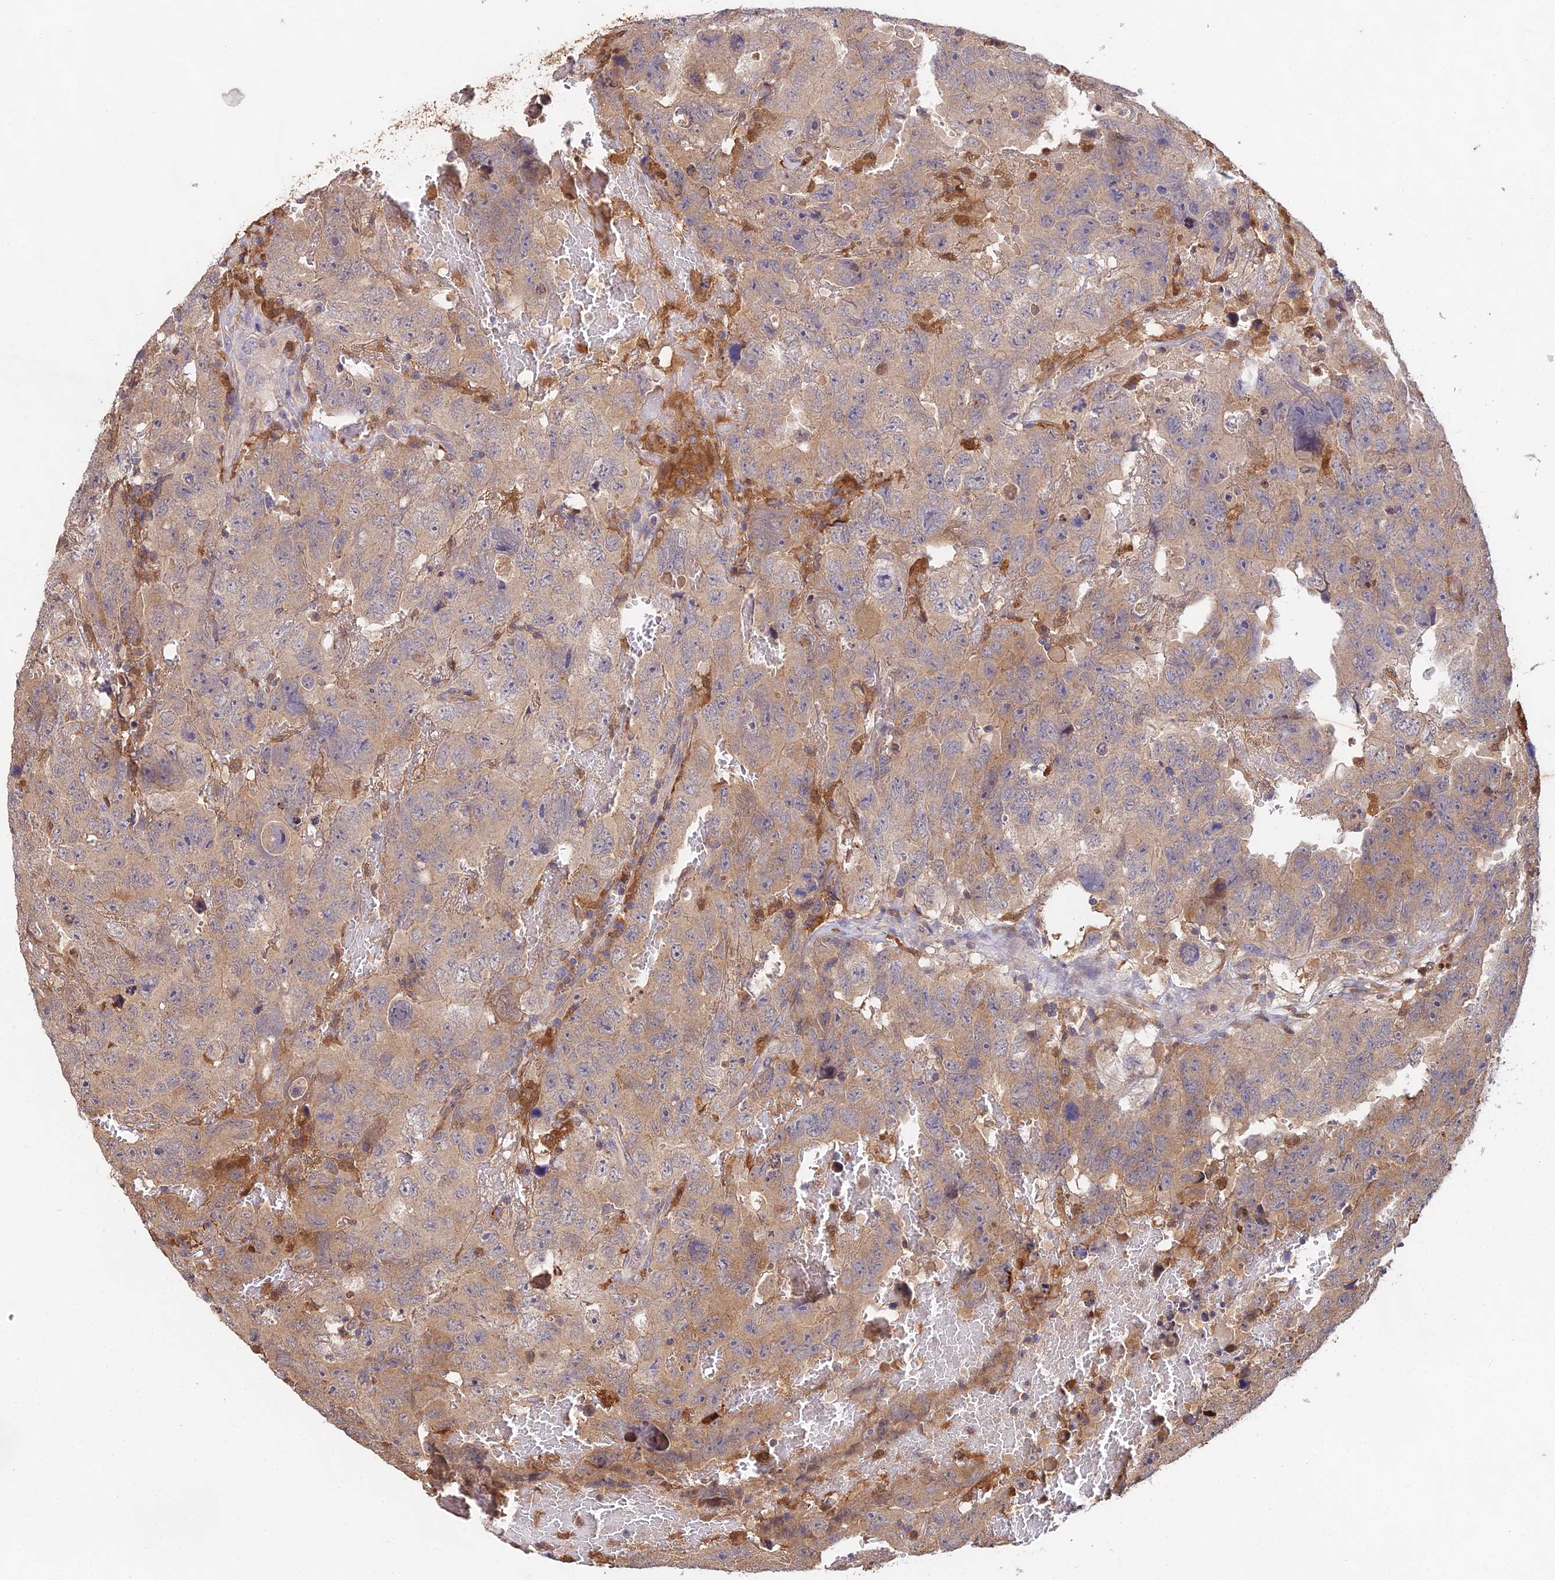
{"staining": {"intensity": "weak", "quantity": ">75%", "location": "cytoplasmic/membranous"}, "tissue": "testis cancer", "cell_type": "Tumor cells", "image_type": "cancer", "snomed": [{"axis": "morphology", "description": "Carcinoma, Embryonal, NOS"}, {"axis": "topography", "description": "Testis"}], "caption": "Protein expression analysis of testis cancer reveals weak cytoplasmic/membranous staining in approximately >75% of tumor cells.", "gene": "FBP1", "patient": {"sex": "male", "age": 45}}